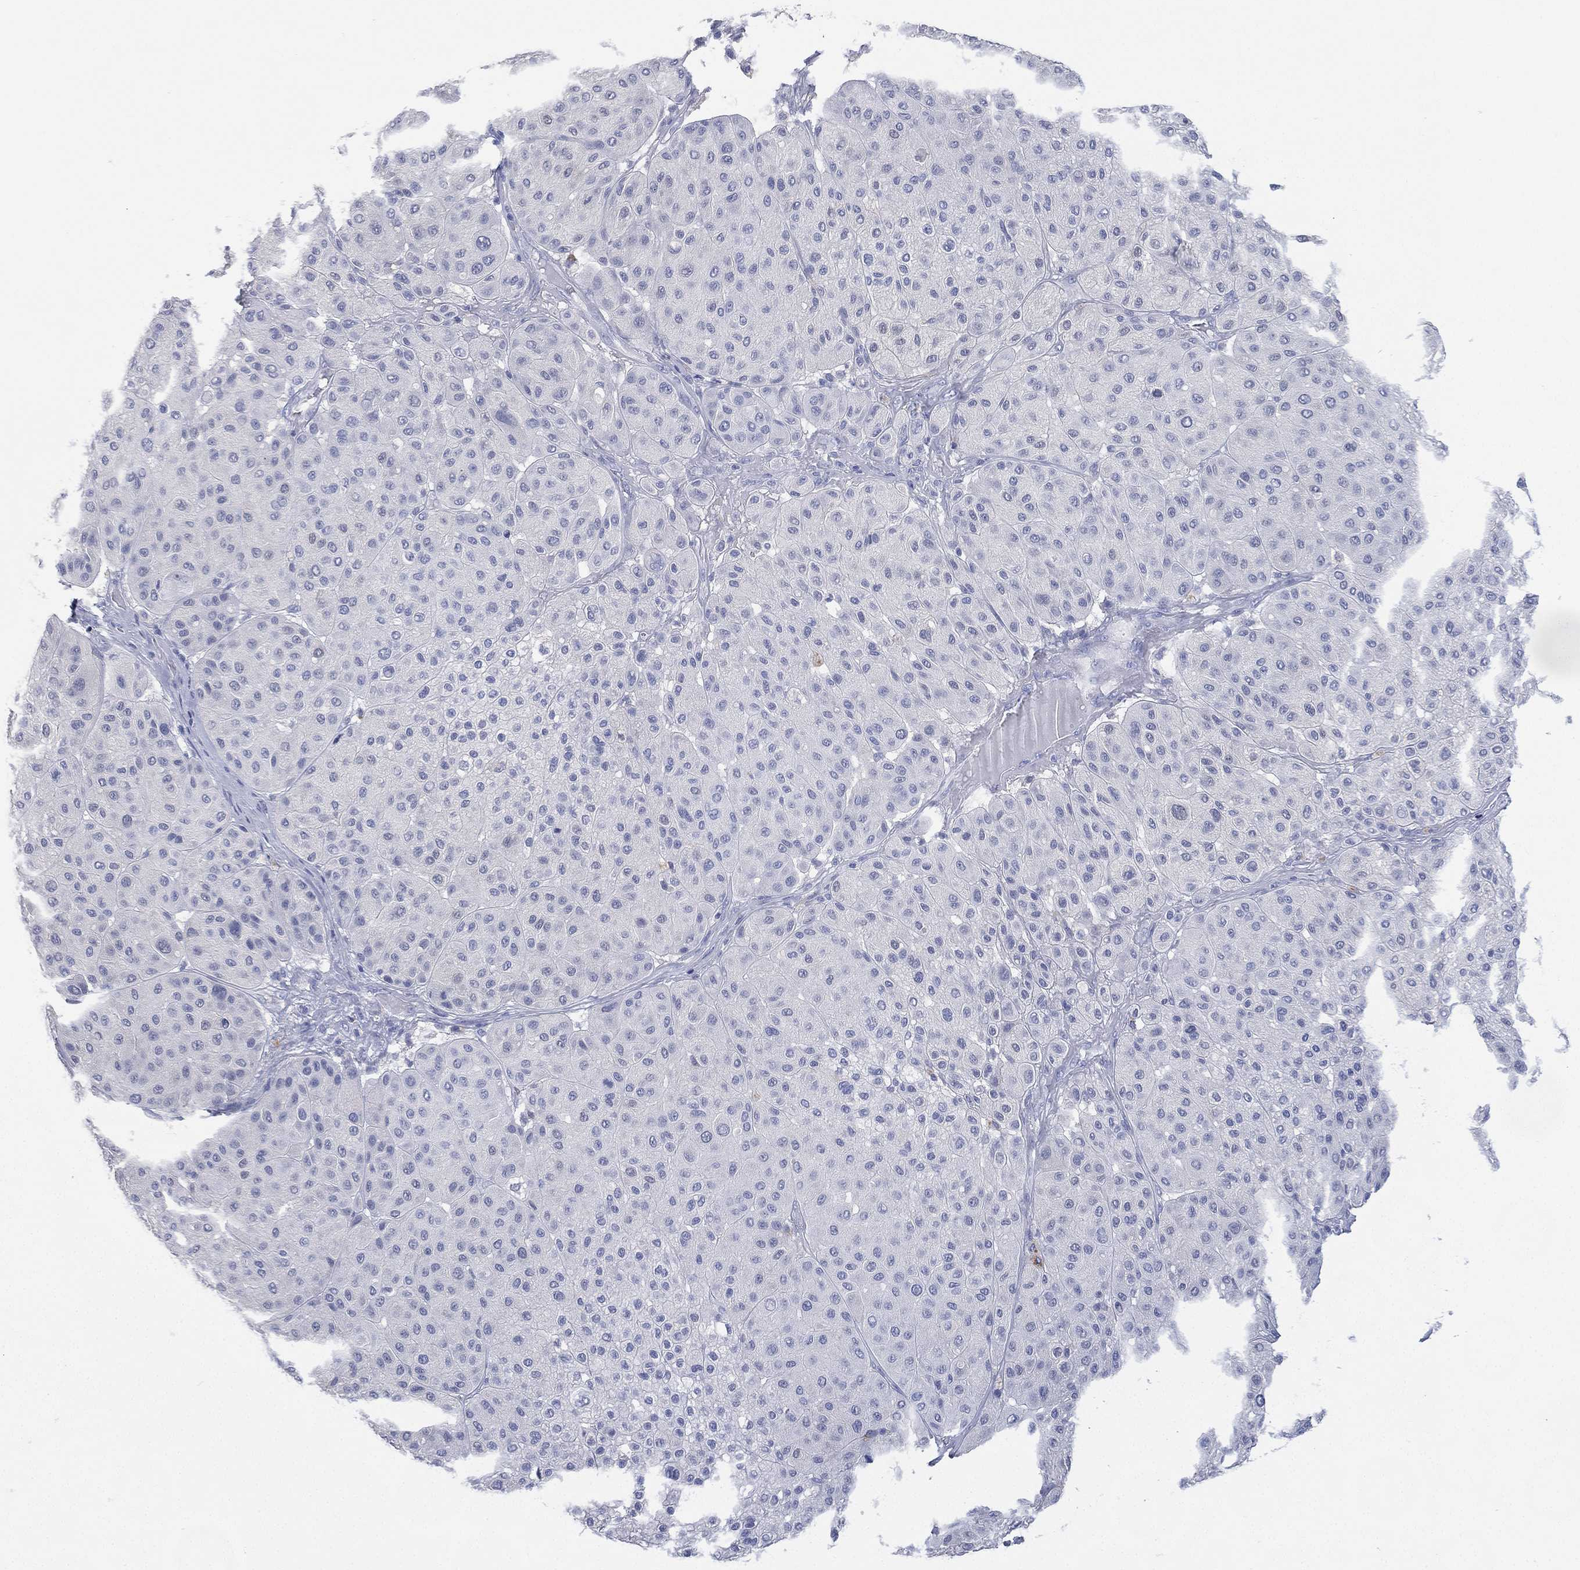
{"staining": {"intensity": "negative", "quantity": "none", "location": "none"}, "tissue": "melanoma", "cell_type": "Tumor cells", "image_type": "cancer", "snomed": [{"axis": "morphology", "description": "Malignant melanoma, Metastatic site"}, {"axis": "topography", "description": "Smooth muscle"}], "caption": "A histopathology image of human malignant melanoma (metastatic site) is negative for staining in tumor cells. Nuclei are stained in blue.", "gene": "FMO1", "patient": {"sex": "male", "age": 41}}